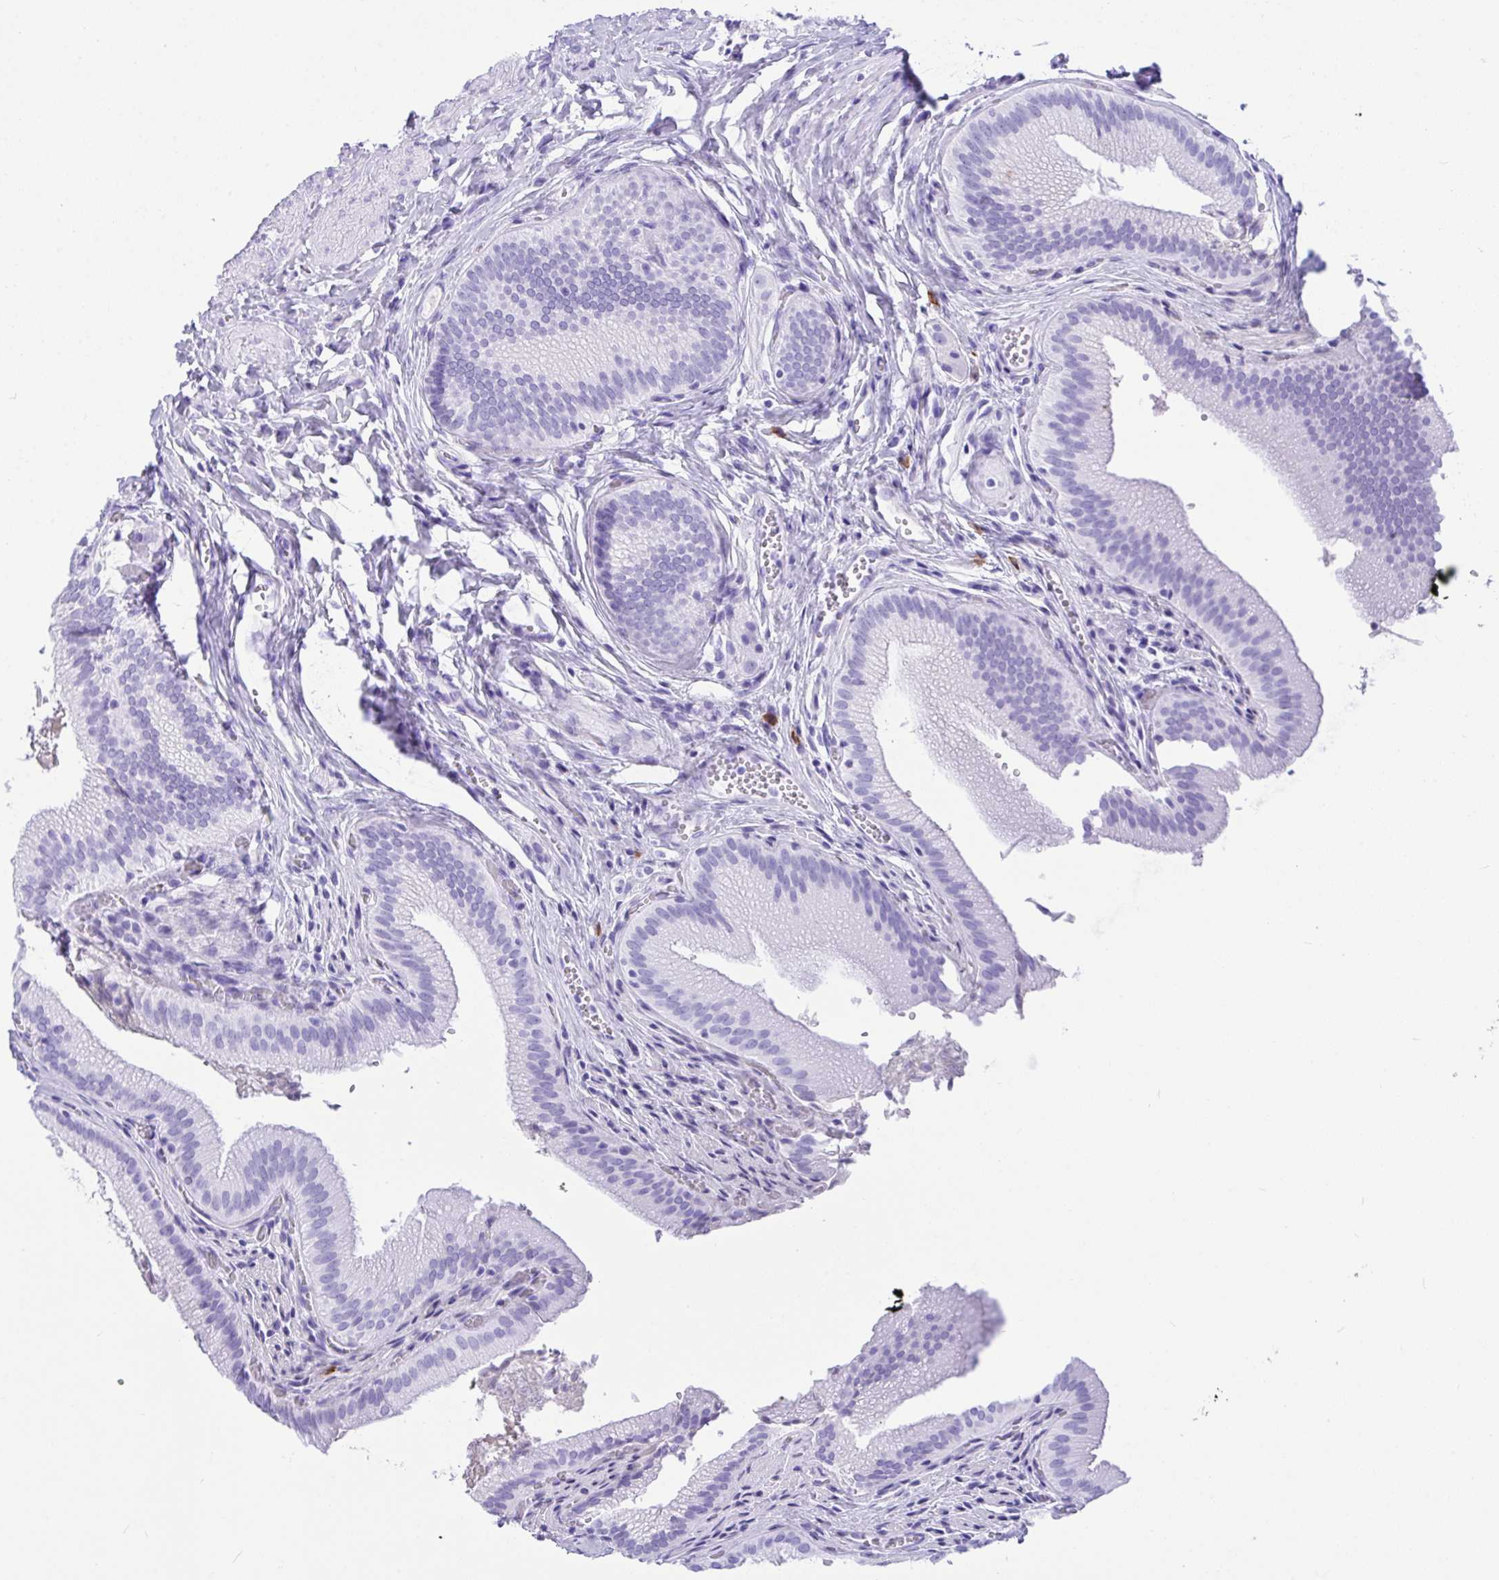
{"staining": {"intensity": "negative", "quantity": "none", "location": "none"}, "tissue": "gallbladder", "cell_type": "Glandular cells", "image_type": "normal", "snomed": [{"axis": "morphology", "description": "Normal tissue, NOS"}, {"axis": "topography", "description": "Gallbladder"}, {"axis": "topography", "description": "Peripheral nerve tissue"}], "caption": "Immunohistochemistry (IHC) of unremarkable human gallbladder reveals no positivity in glandular cells.", "gene": "BEST4", "patient": {"sex": "male", "age": 17}}